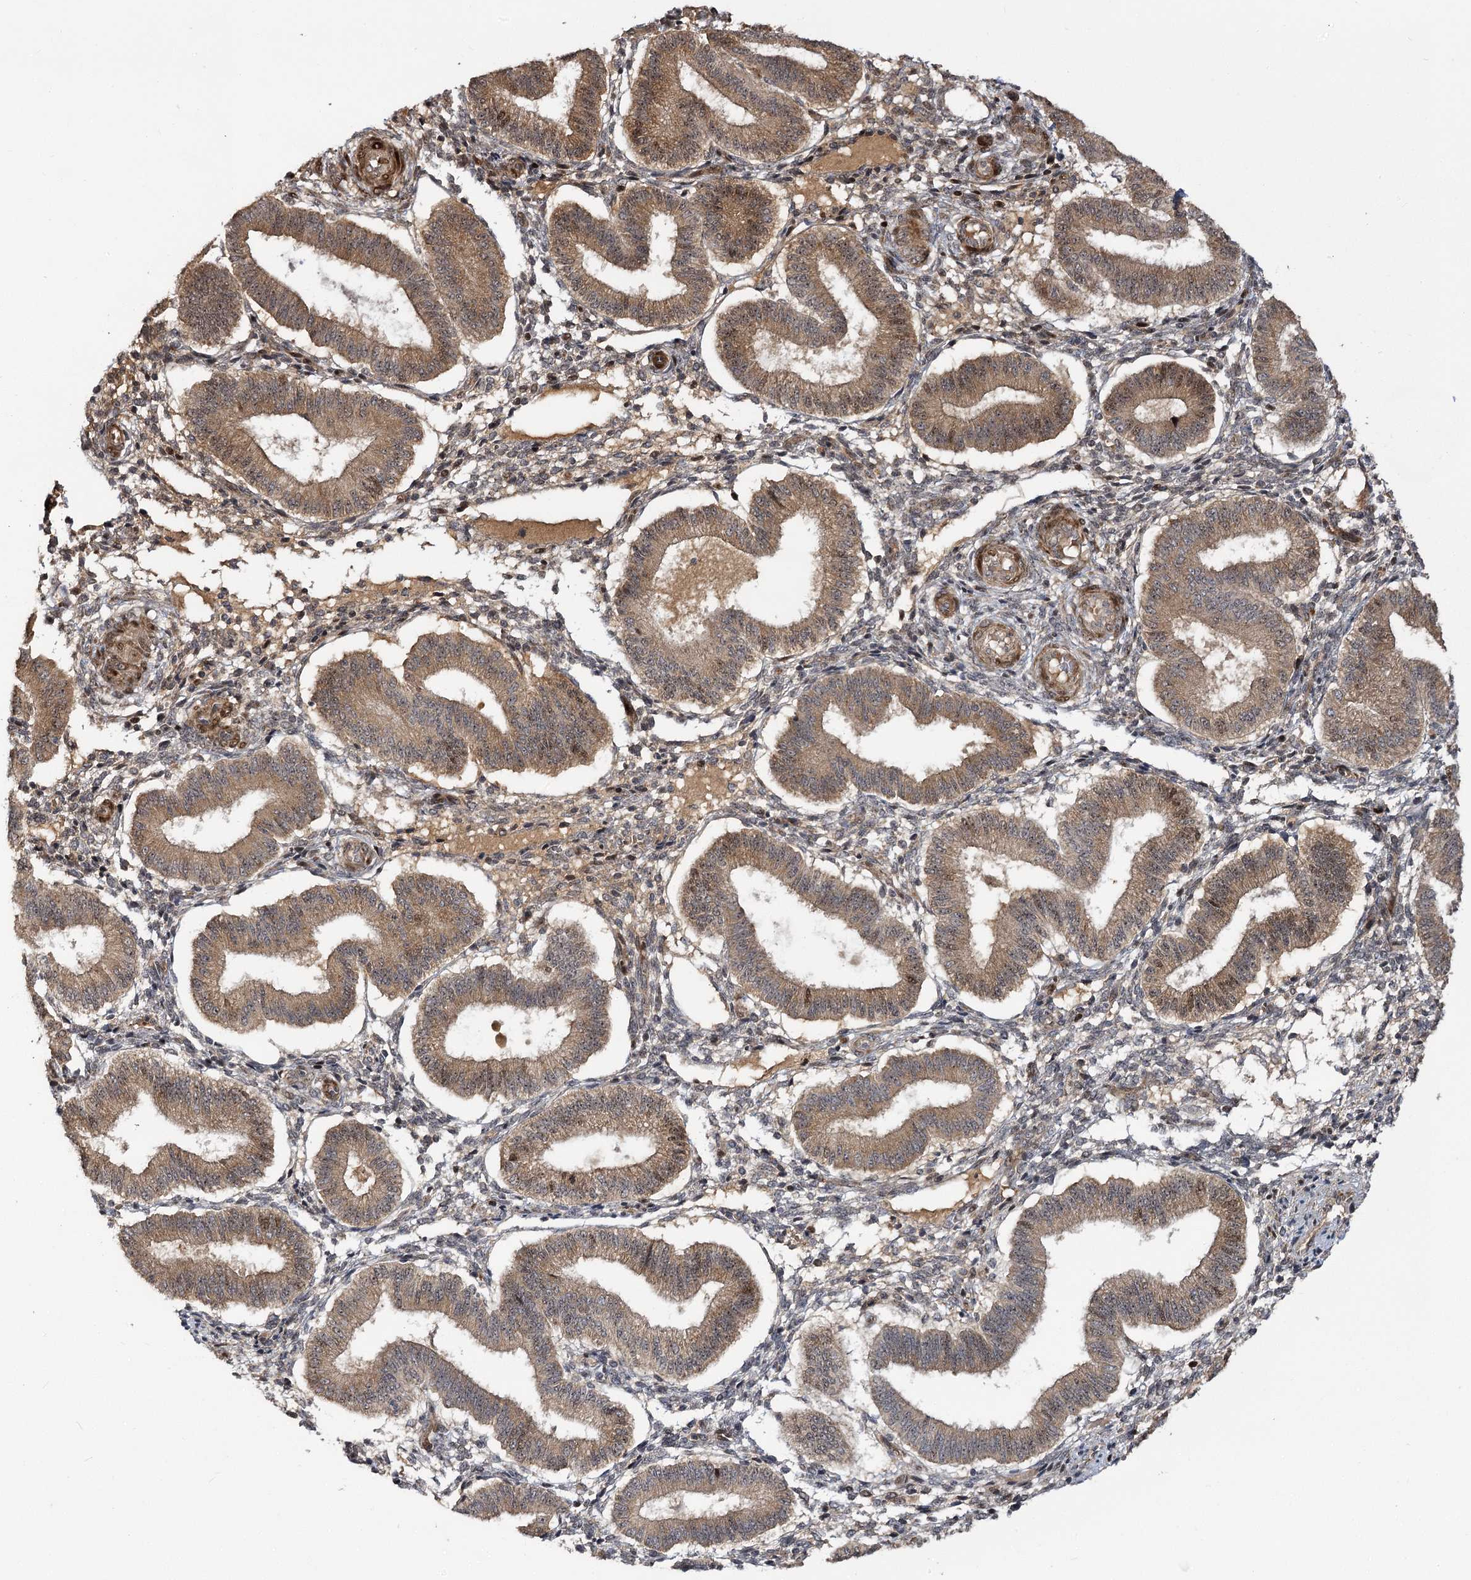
{"staining": {"intensity": "moderate", "quantity": "<25%", "location": "nuclear"}, "tissue": "endometrium", "cell_type": "Cells in endometrial stroma", "image_type": "normal", "snomed": [{"axis": "morphology", "description": "Normal tissue, NOS"}, {"axis": "topography", "description": "Endometrium"}], "caption": "Moderate nuclear staining is present in about <25% of cells in endometrial stroma in unremarkable endometrium.", "gene": "PIK3C2A", "patient": {"sex": "female", "age": 39}}